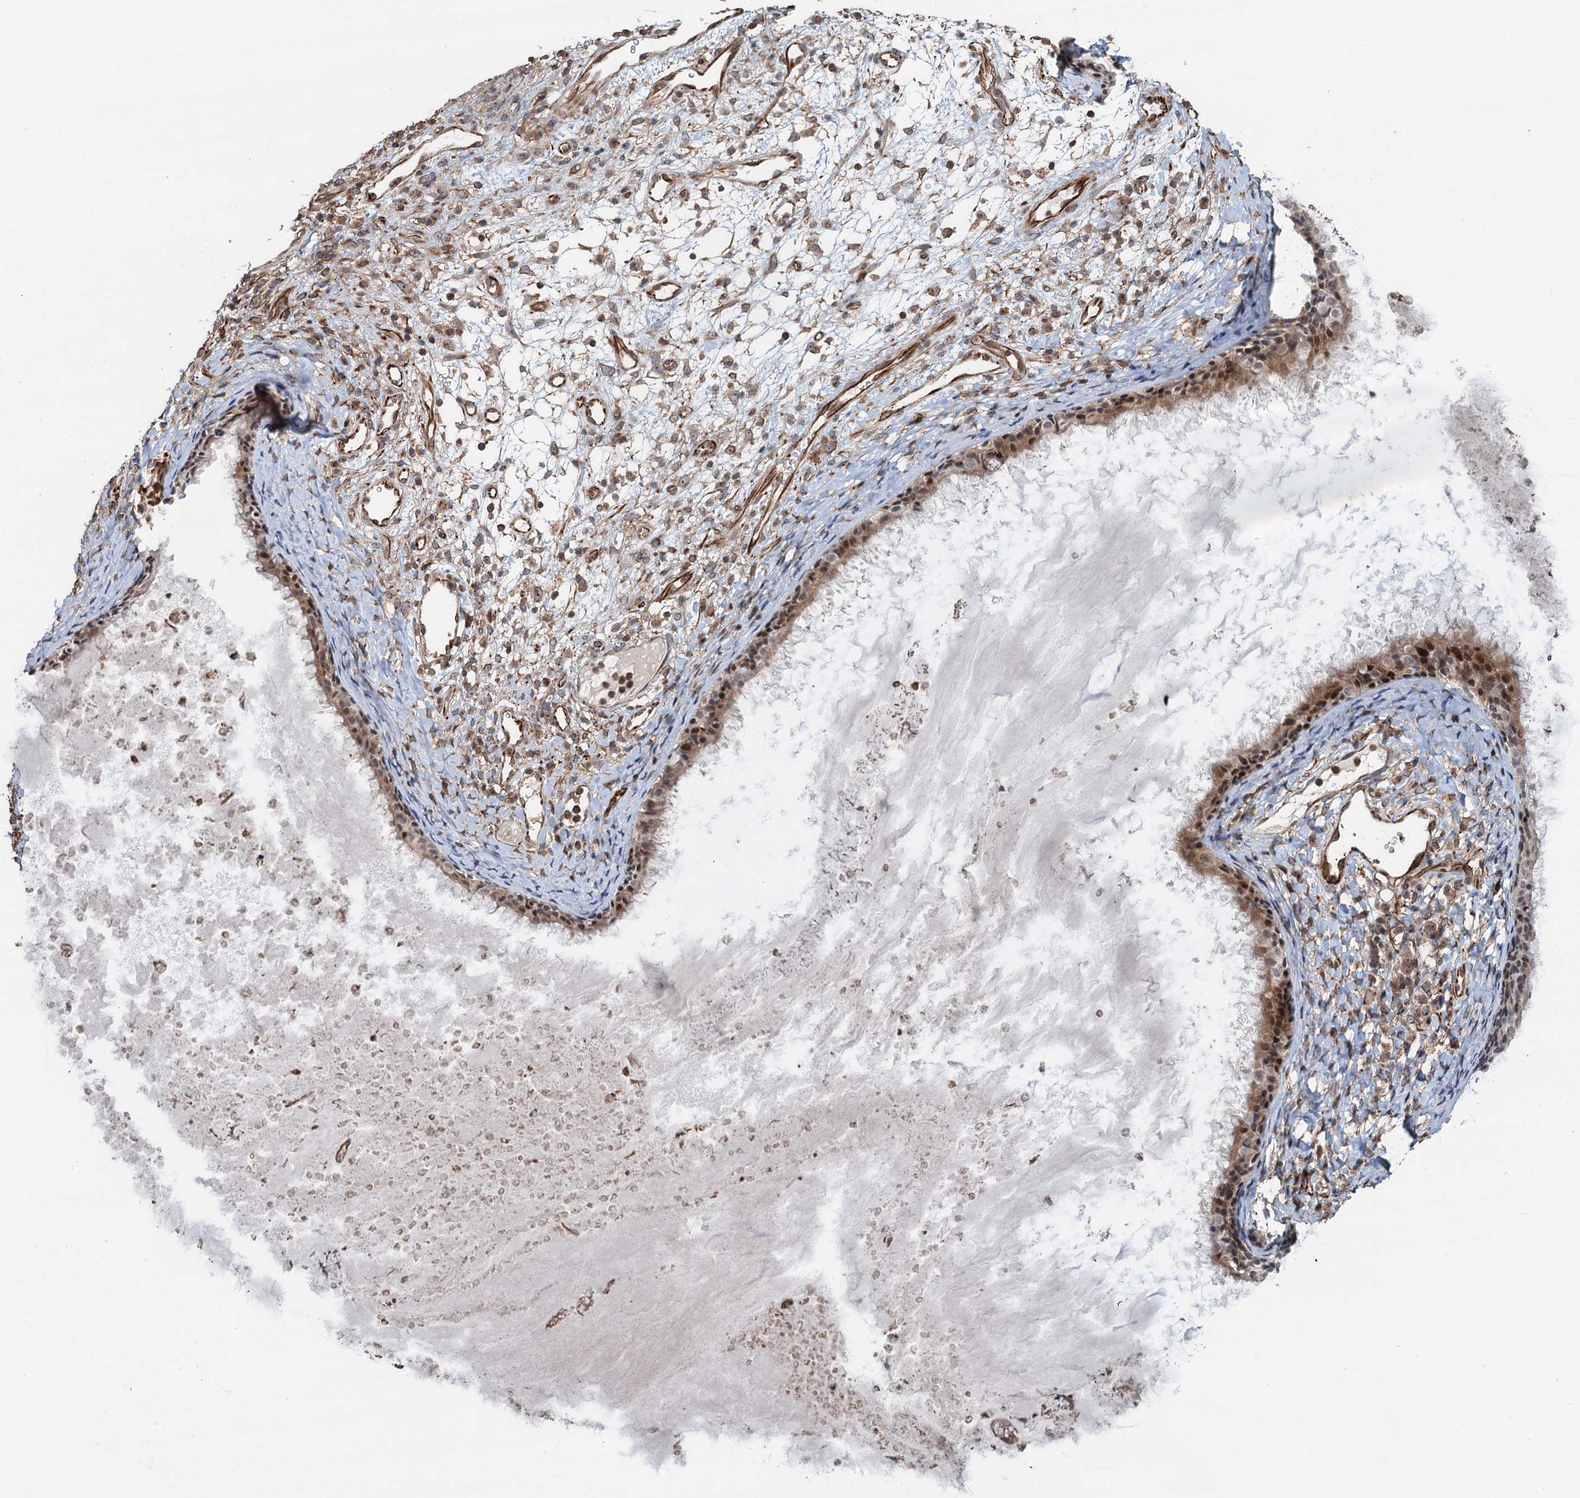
{"staining": {"intensity": "moderate", "quantity": ">75%", "location": "cytoplasmic/membranous,nuclear"}, "tissue": "nasopharynx", "cell_type": "Respiratory epithelial cells", "image_type": "normal", "snomed": [{"axis": "morphology", "description": "Normal tissue, NOS"}, {"axis": "topography", "description": "Nasopharynx"}], "caption": "An IHC photomicrograph of unremarkable tissue is shown. Protein staining in brown labels moderate cytoplasmic/membranous,nuclear positivity in nasopharynx within respiratory epithelial cells.", "gene": "TMA16", "patient": {"sex": "male", "age": 22}}